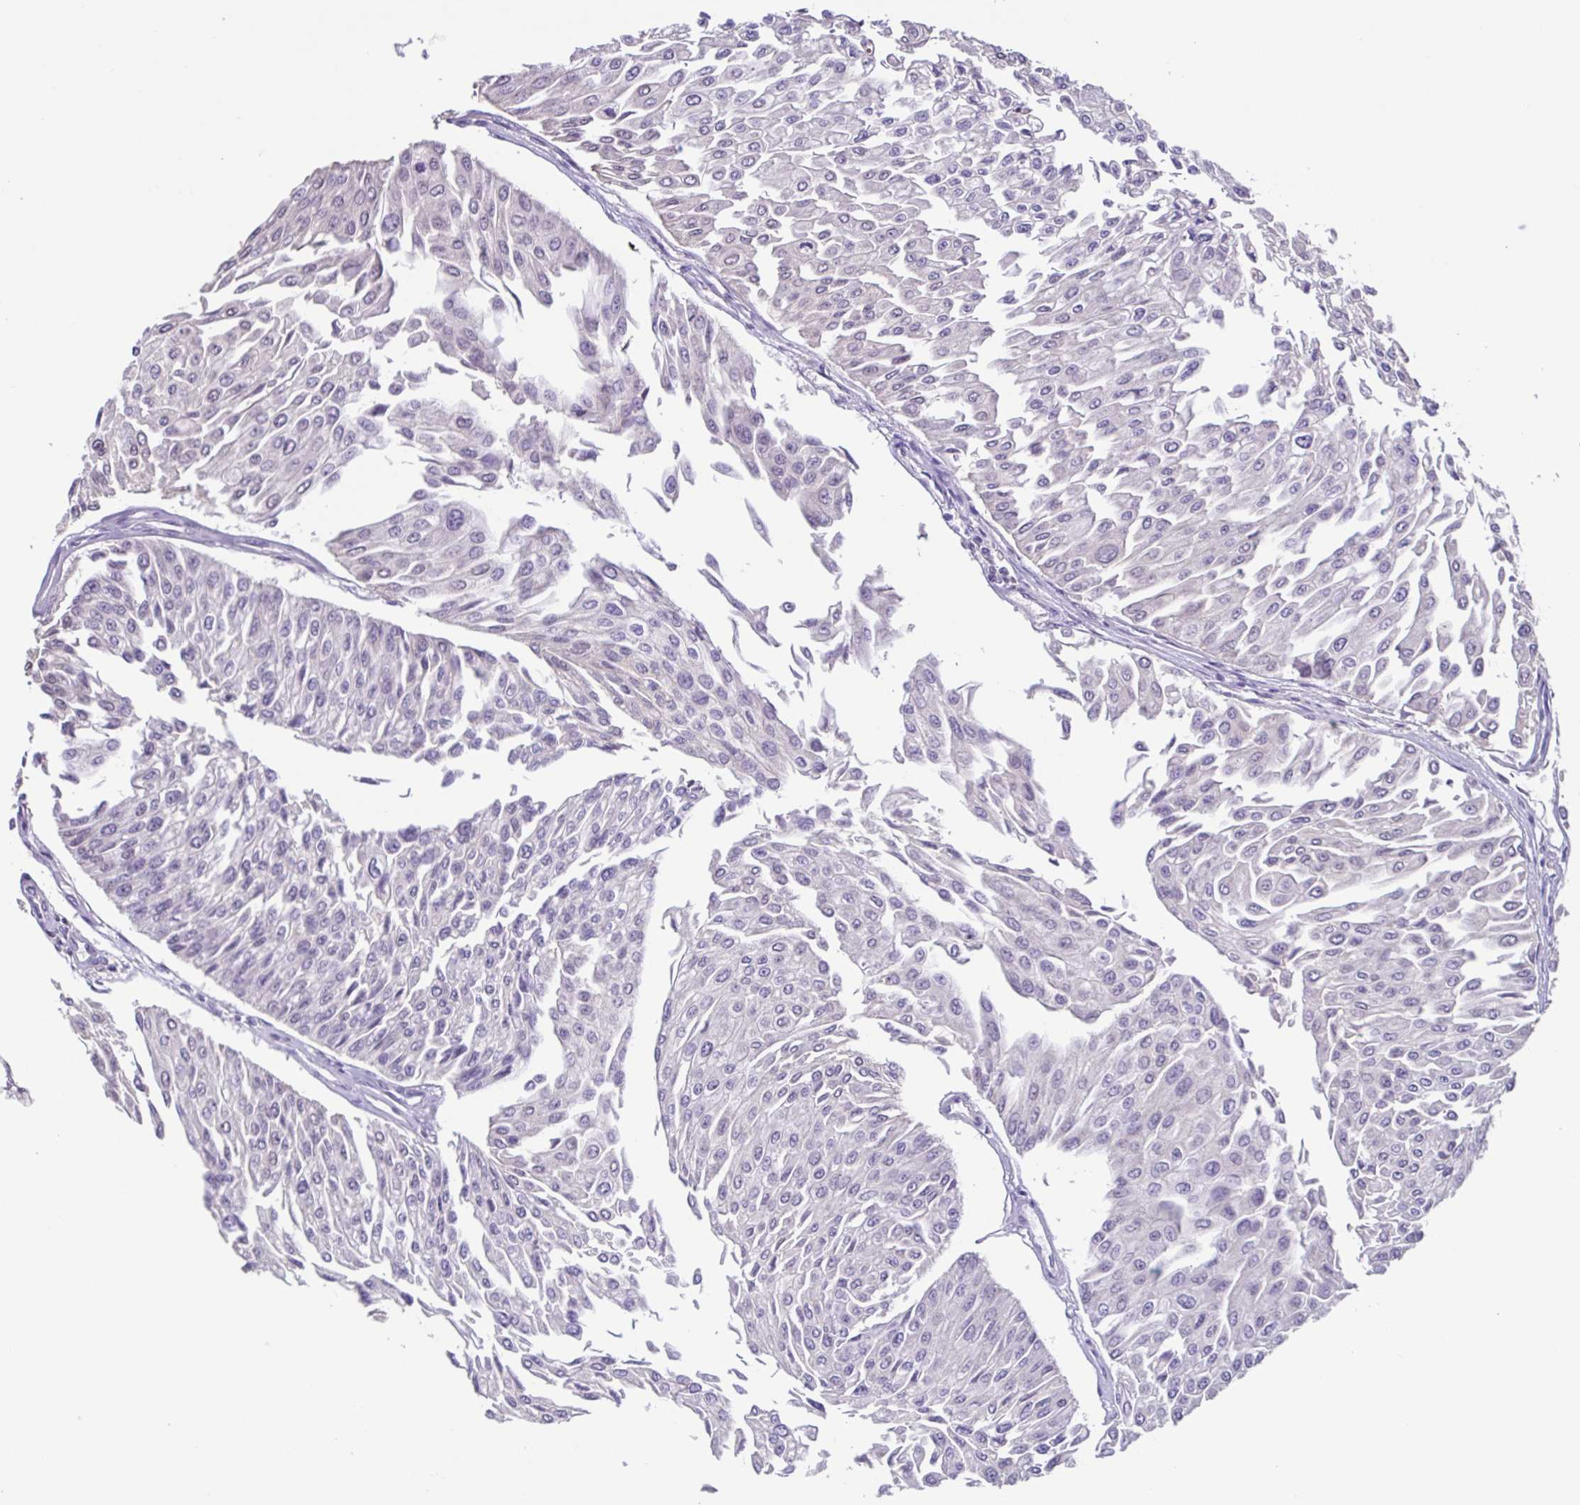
{"staining": {"intensity": "negative", "quantity": "none", "location": "none"}, "tissue": "urothelial cancer", "cell_type": "Tumor cells", "image_type": "cancer", "snomed": [{"axis": "morphology", "description": "Urothelial carcinoma, NOS"}, {"axis": "topography", "description": "Urinary bladder"}], "caption": "This is an immunohistochemistry (IHC) histopathology image of urothelial cancer. There is no positivity in tumor cells.", "gene": "ACTRT3", "patient": {"sex": "male", "age": 67}}